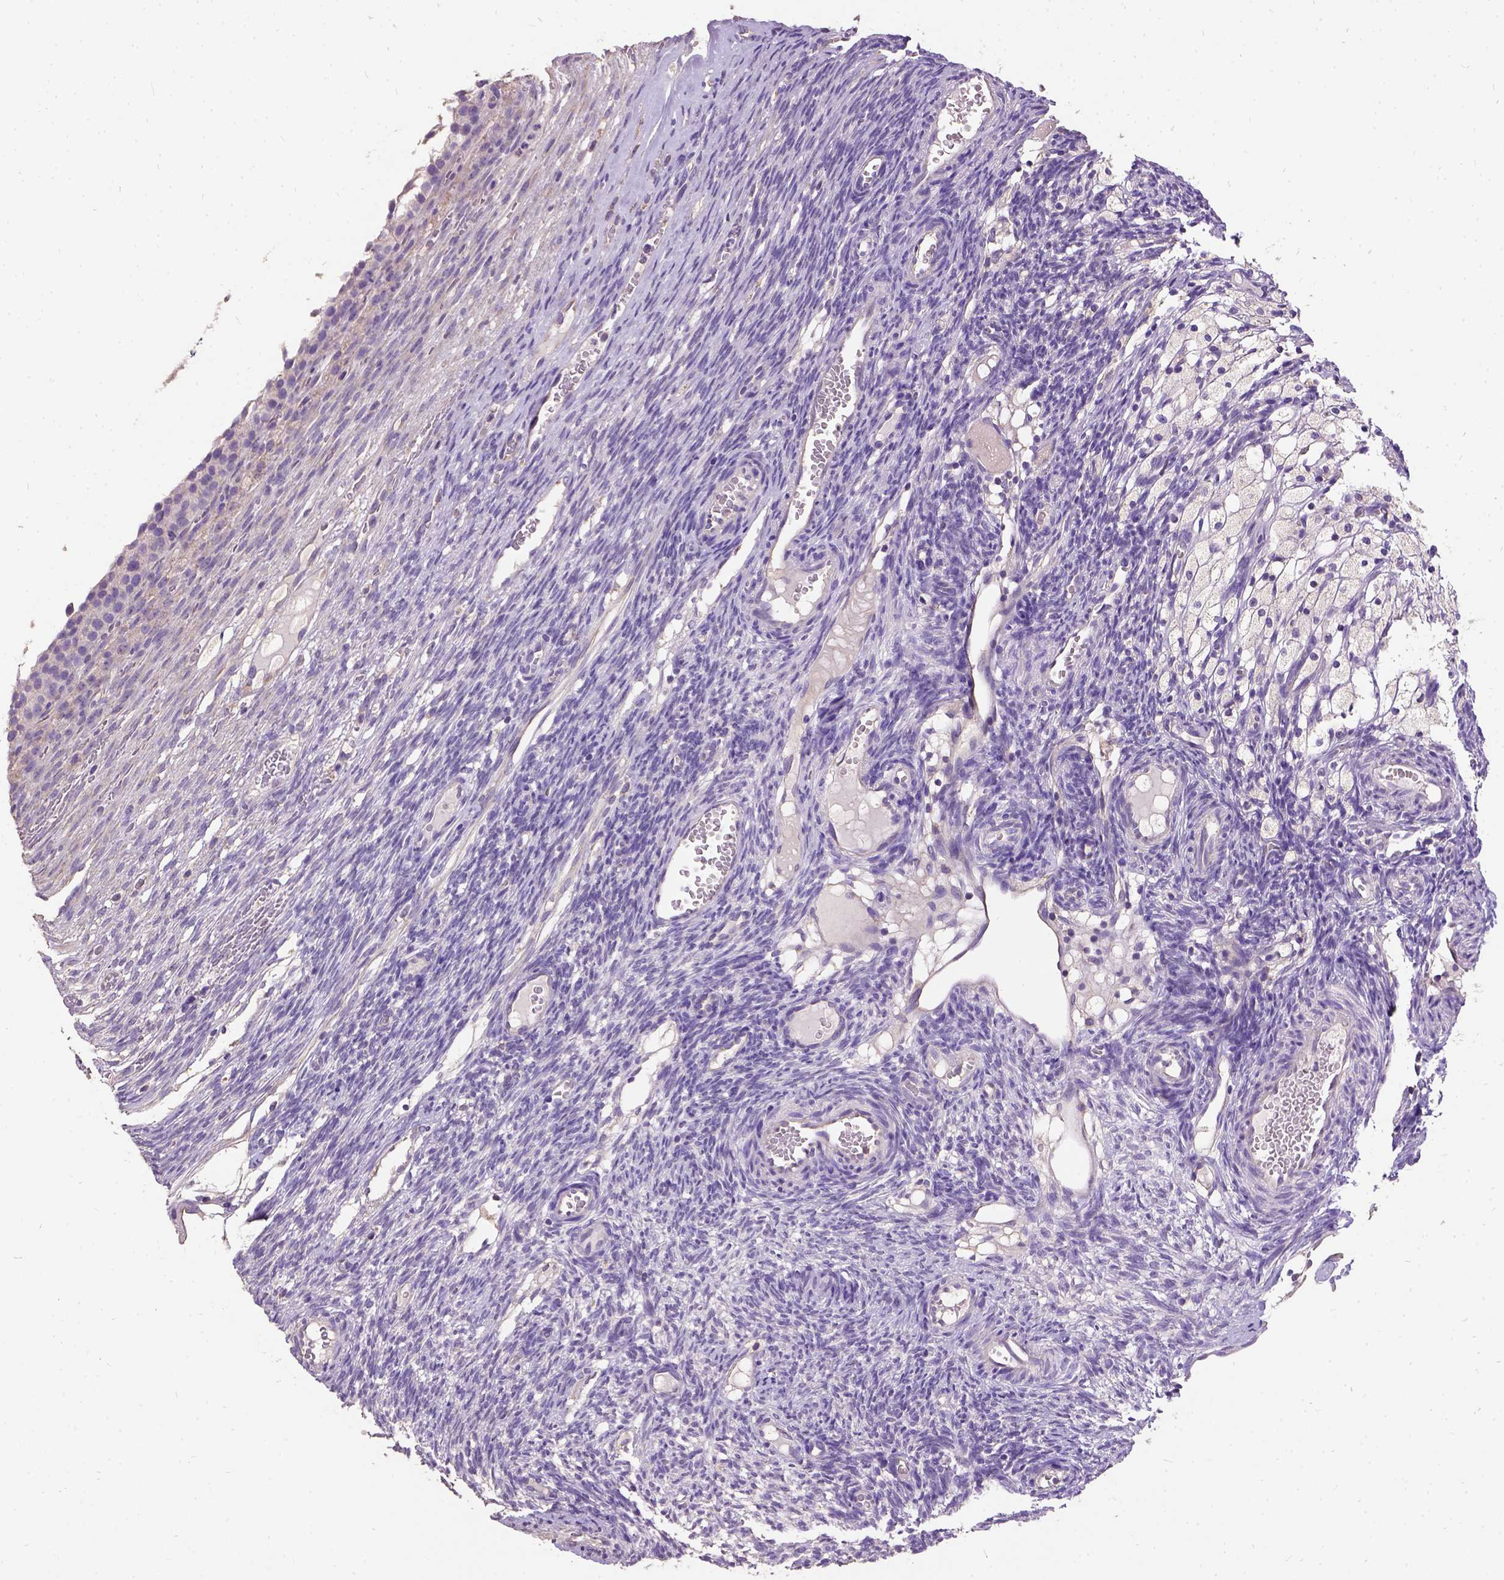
{"staining": {"intensity": "moderate", "quantity": "<25%", "location": "cytoplasmic/membranous"}, "tissue": "ovary", "cell_type": "Follicle cells", "image_type": "normal", "snomed": [{"axis": "morphology", "description": "Normal tissue, NOS"}, {"axis": "topography", "description": "Ovary"}], "caption": "DAB immunohistochemical staining of unremarkable ovary reveals moderate cytoplasmic/membranous protein positivity in approximately <25% of follicle cells. (Brightfield microscopy of DAB IHC at high magnification).", "gene": "DQX1", "patient": {"sex": "female", "age": 34}}